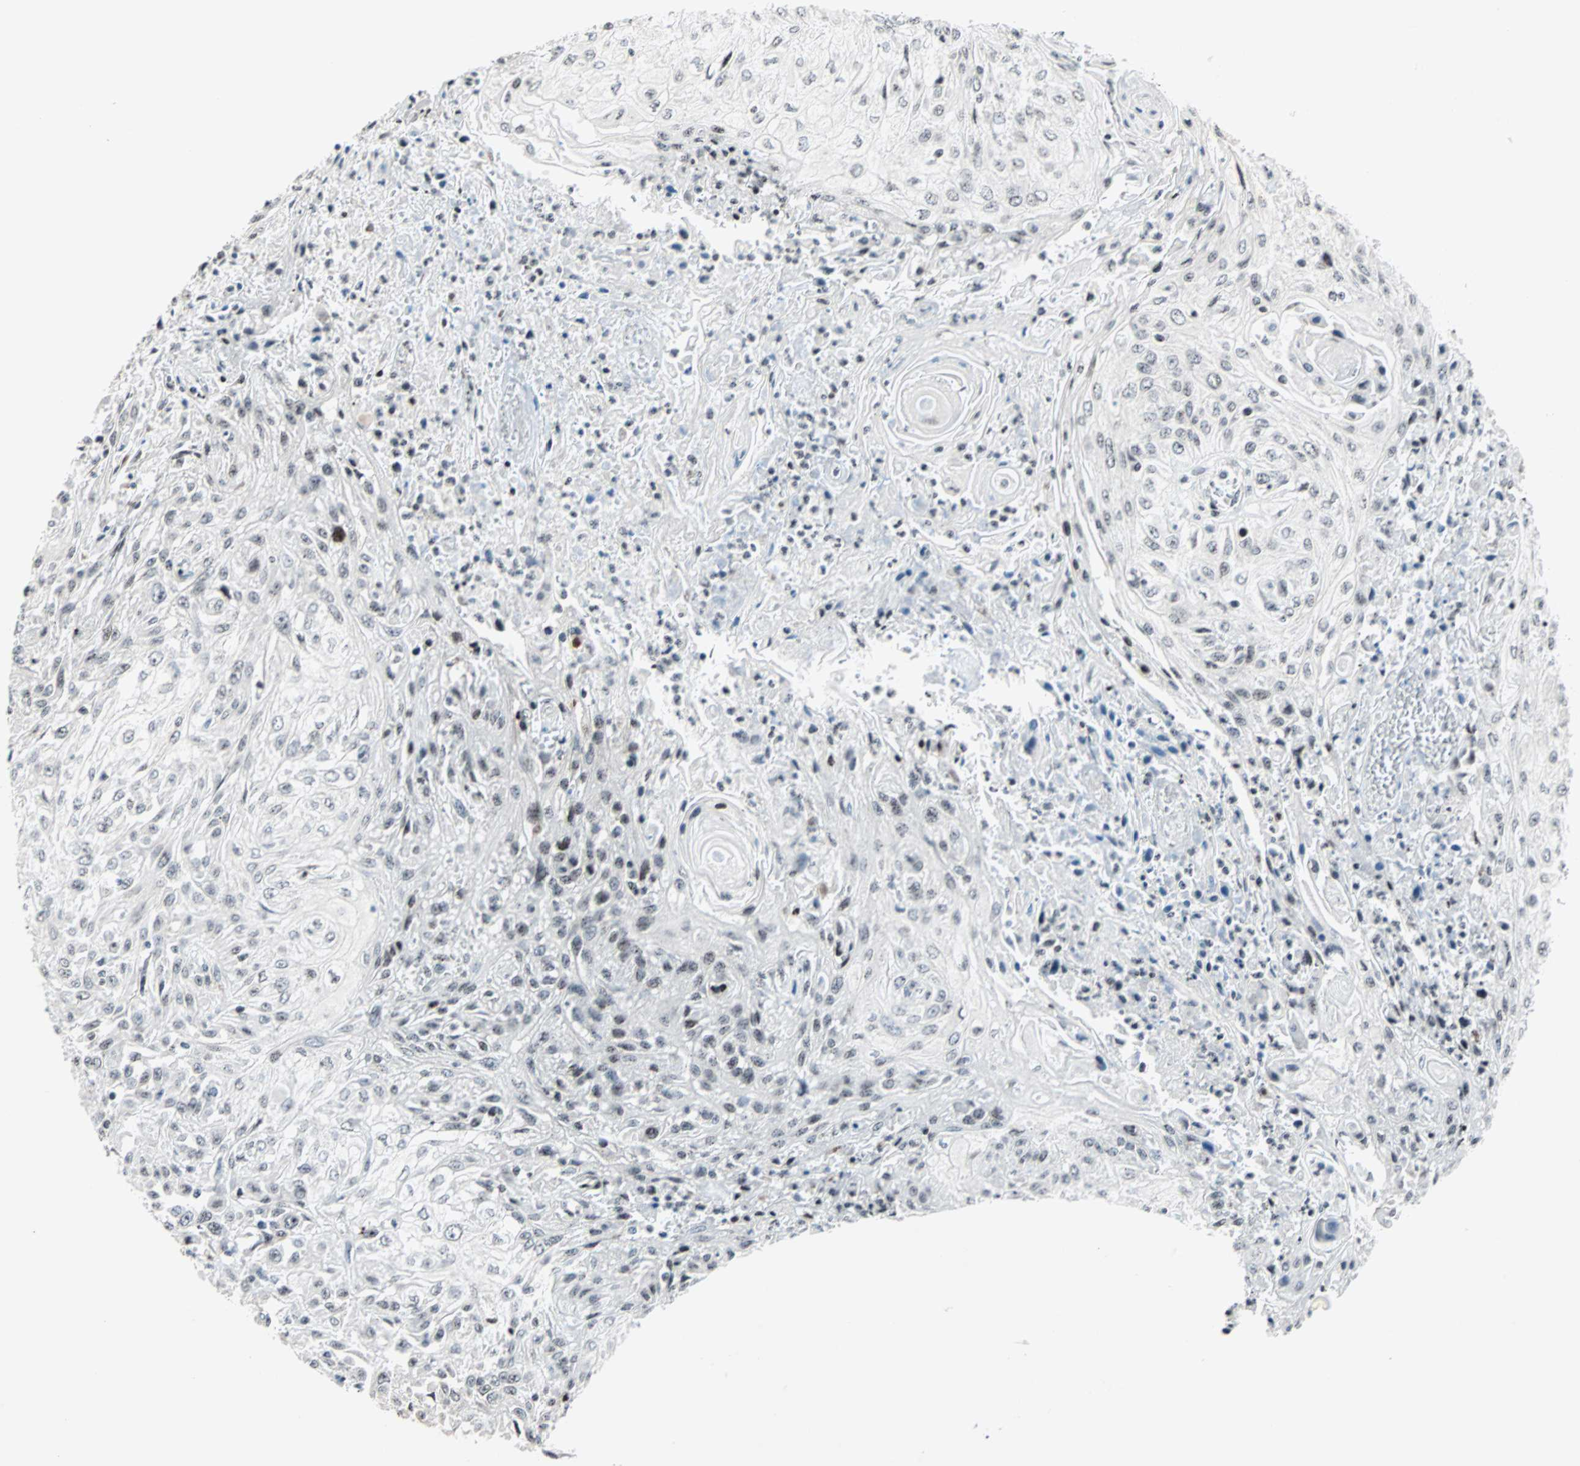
{"staining": {"intensity": "weak", "quantity": "25%-75%", "location": "nuclear"}, "tissue": "skin cancer", "cell_type": "Tumor cells", "image_type": "cancer", "snomed": [{"axis": "morphology", "description": "Squamous cell carcinoma, NOS"}, {"axis": "morphology", "description": "Squamous cell carcinoma, metastatic, NOS"}, {"axis": "topography", "description": "Skin"}, {"axis": "topography", "description": "Lymph node"}], "caption": "Immunohistochemical staining of human metastatic squamous cell carcinoma (skin) shows weak nuclear protein staining in approximately 25%-75% of tumor cells.", "gene": "CENPA", "patient": {"sex": "male", "age": 75}}